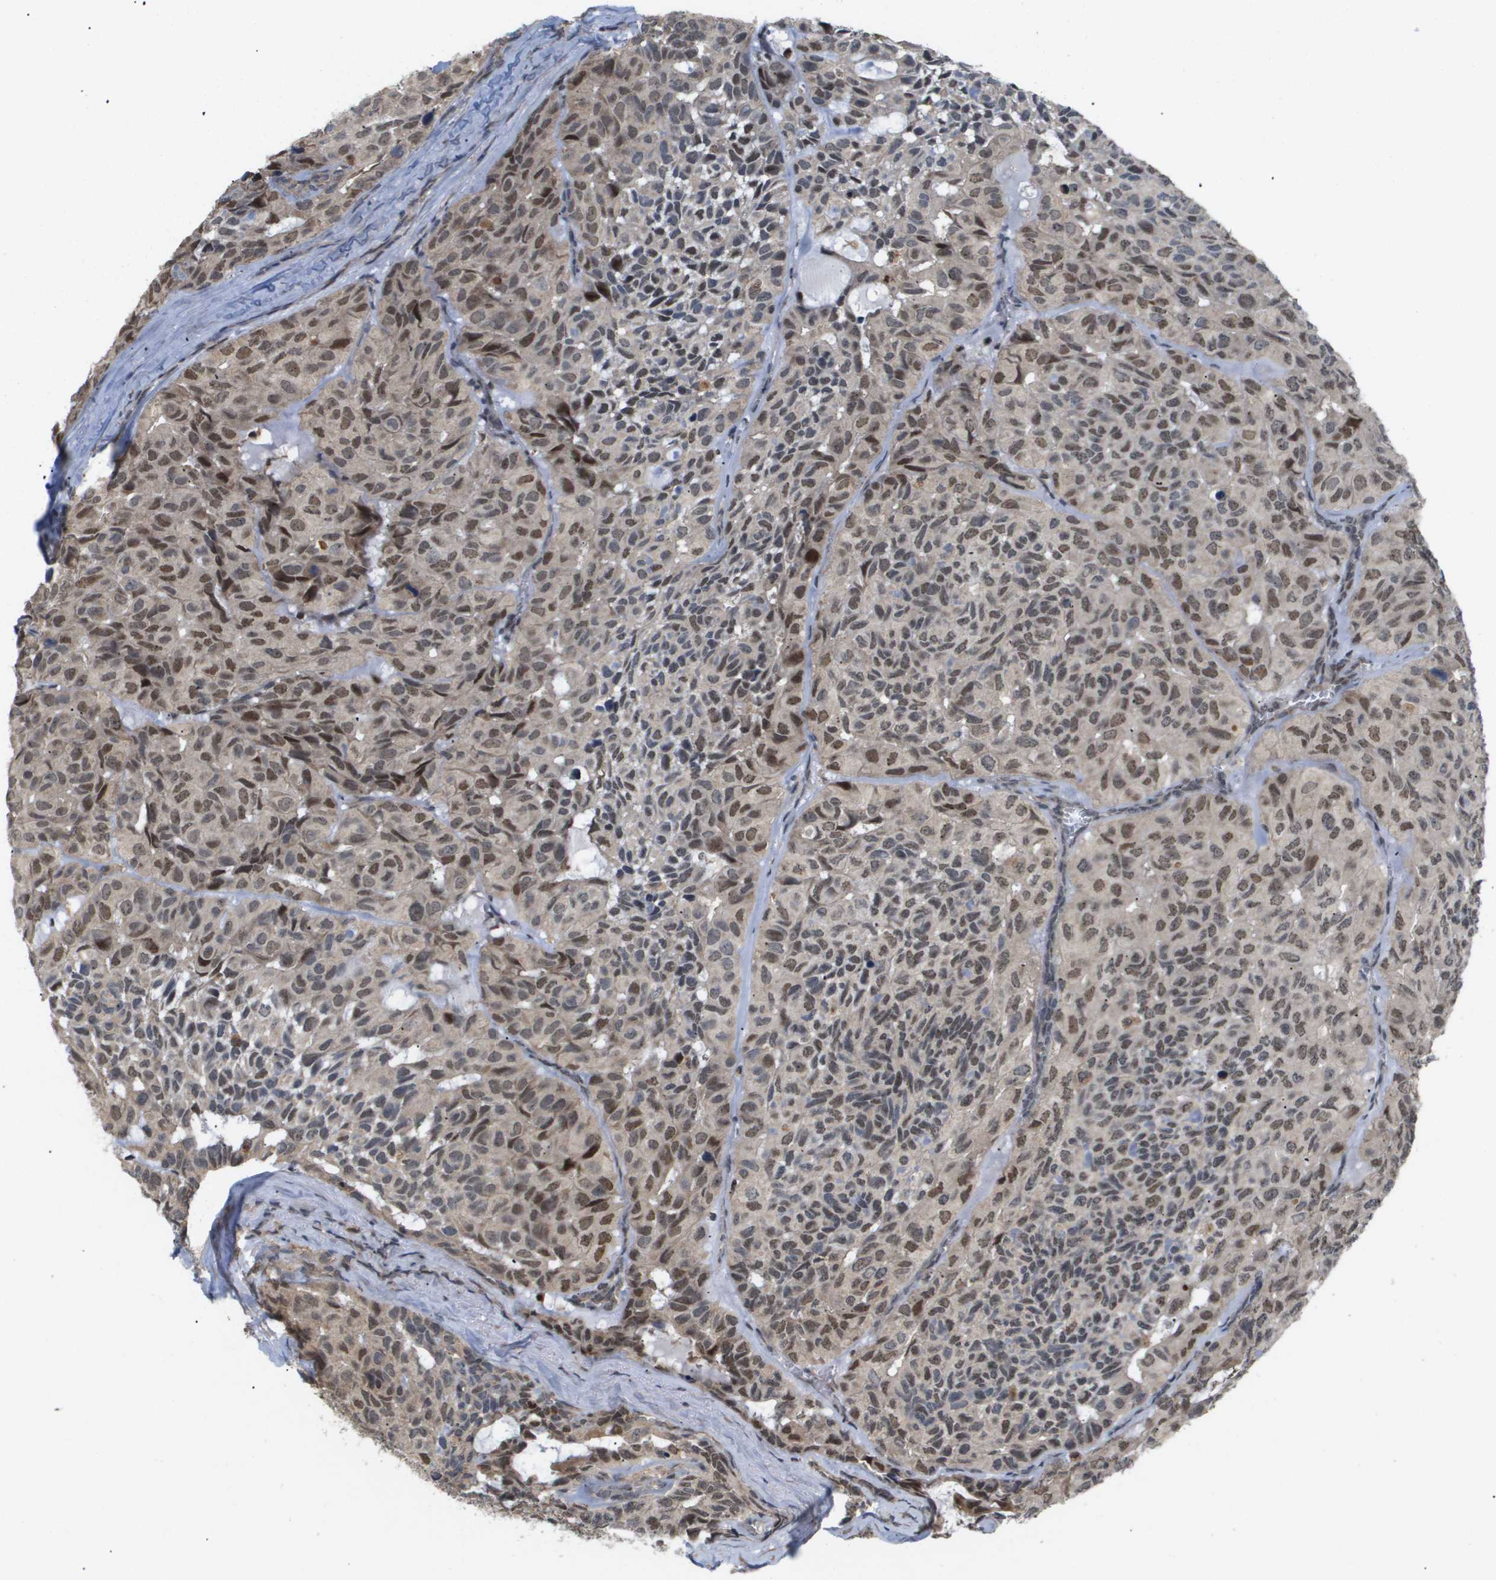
{"staining": {"intensity": "moderate", "quantity": ">75%", "location": "nuclear"}, "tissue": "head and neck cancer", "cell_type": "Tumor cells", "image_type": "cancer", "snomed": [{"axis": "morphology", "description": "Adenocarcinoma, NOS"}, {"axis": "topography", "description": "Salivary gland, NOS"}, {"axis": "topography", "description": "Head-Neck"}], "caption": "Immunohistochemical staining of head and neck cancer shows medium levels of moderate nuclear protein positivity in approximately >75% of tumor cells.", "gene": "PDGFB", "patient": {"sex": "female", "age": 76}}